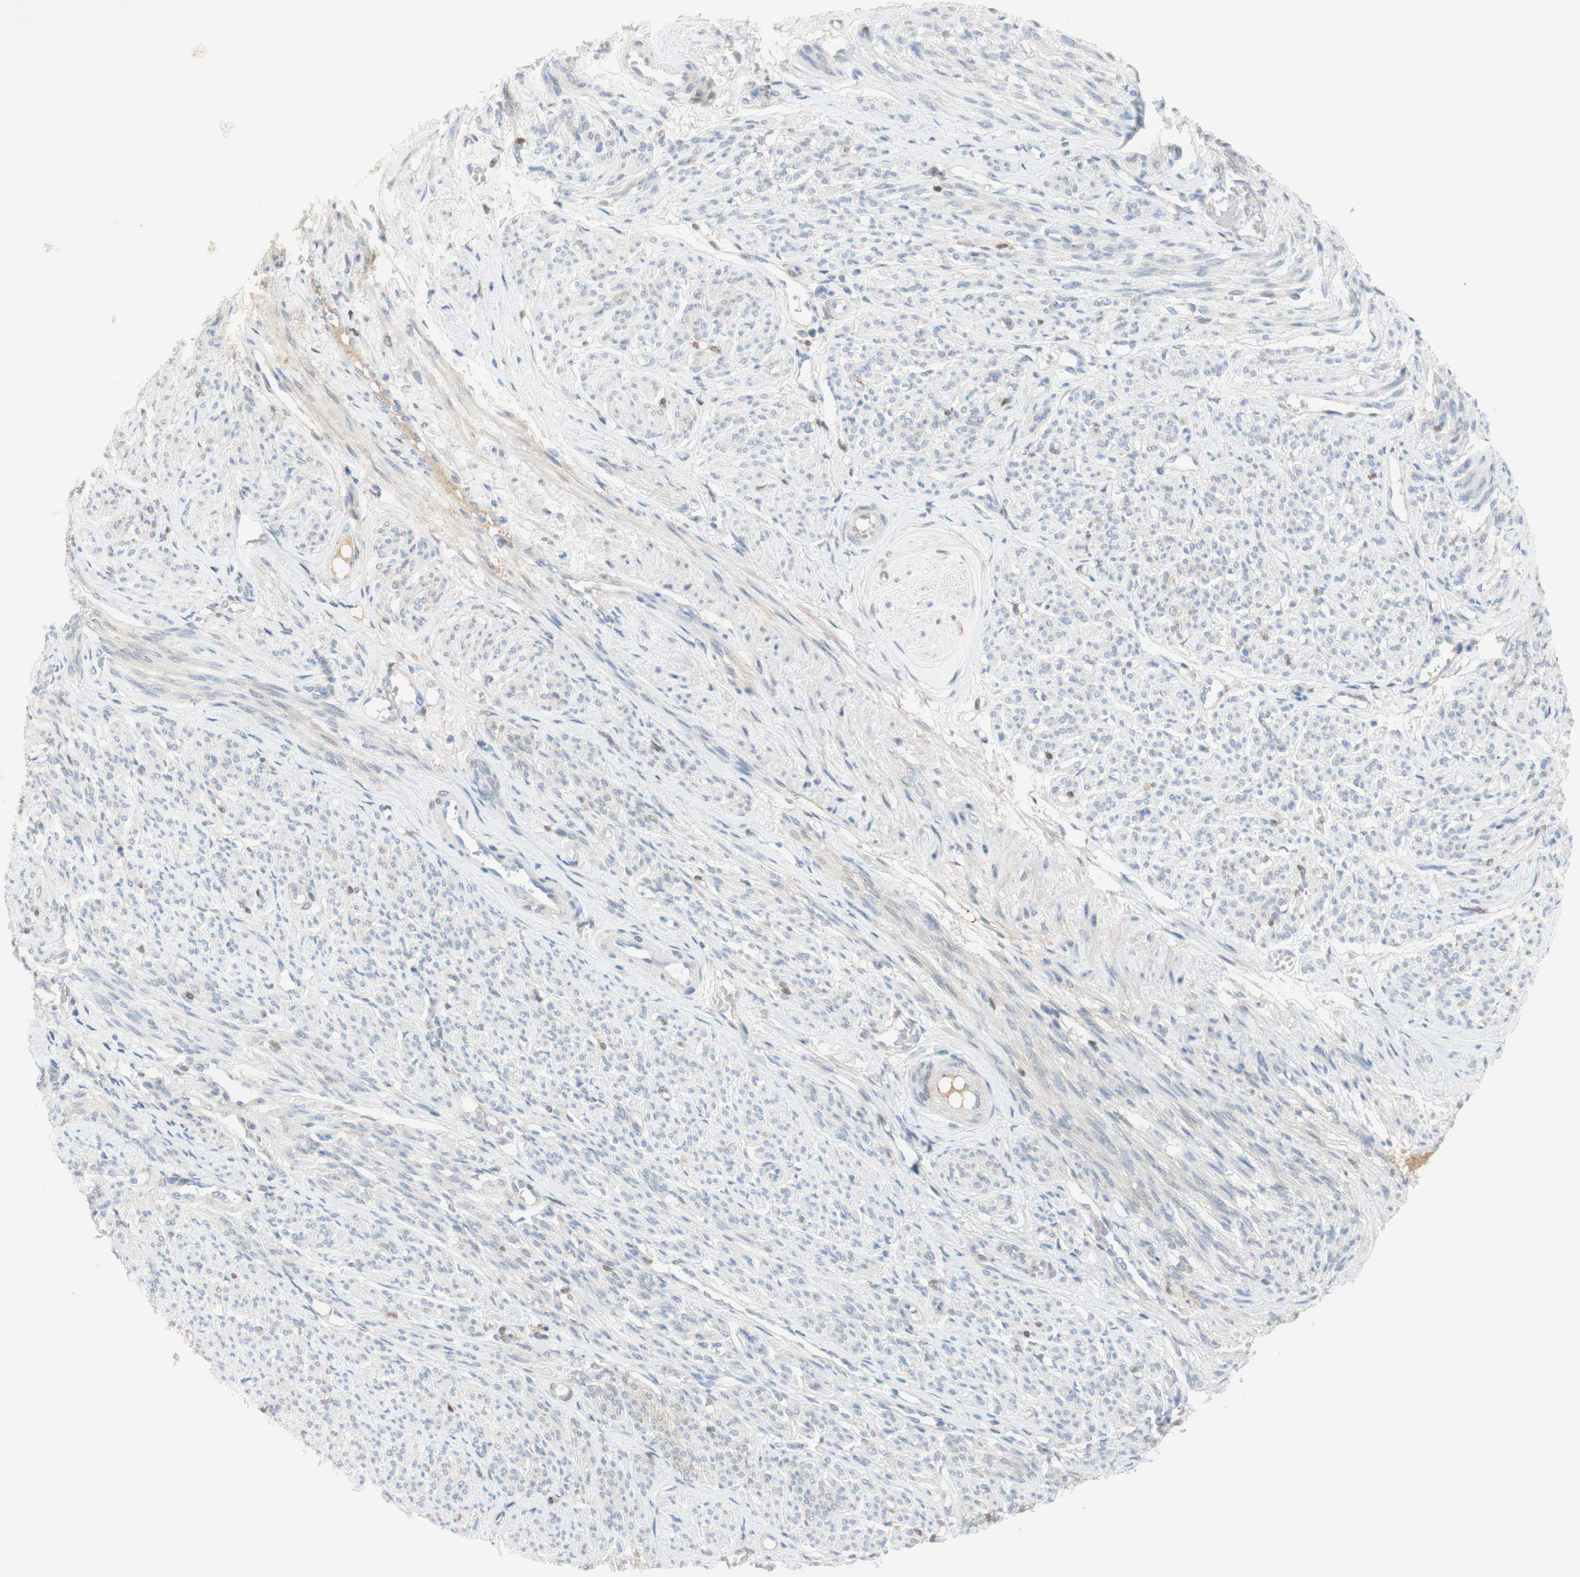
{"staining": {"intensity": "negative", "quantity": "none", "location": "none"}, "tissue": "smooth muscle", "cell_type": "Smooth muscle cells", "image_type": "normal", "snomed": [{"axis": "morphology", "description": "Normal tissue, NOS"}, {"axis": "topography", "description": "Smooth muscle"}], "caption": "Immunohistochemical staining of unremarkable human smooth muscle shows no significant expression in smooth muscle cells.", "gene": "SELENBP1", "patient": {"sex": "female", "age": 65}}